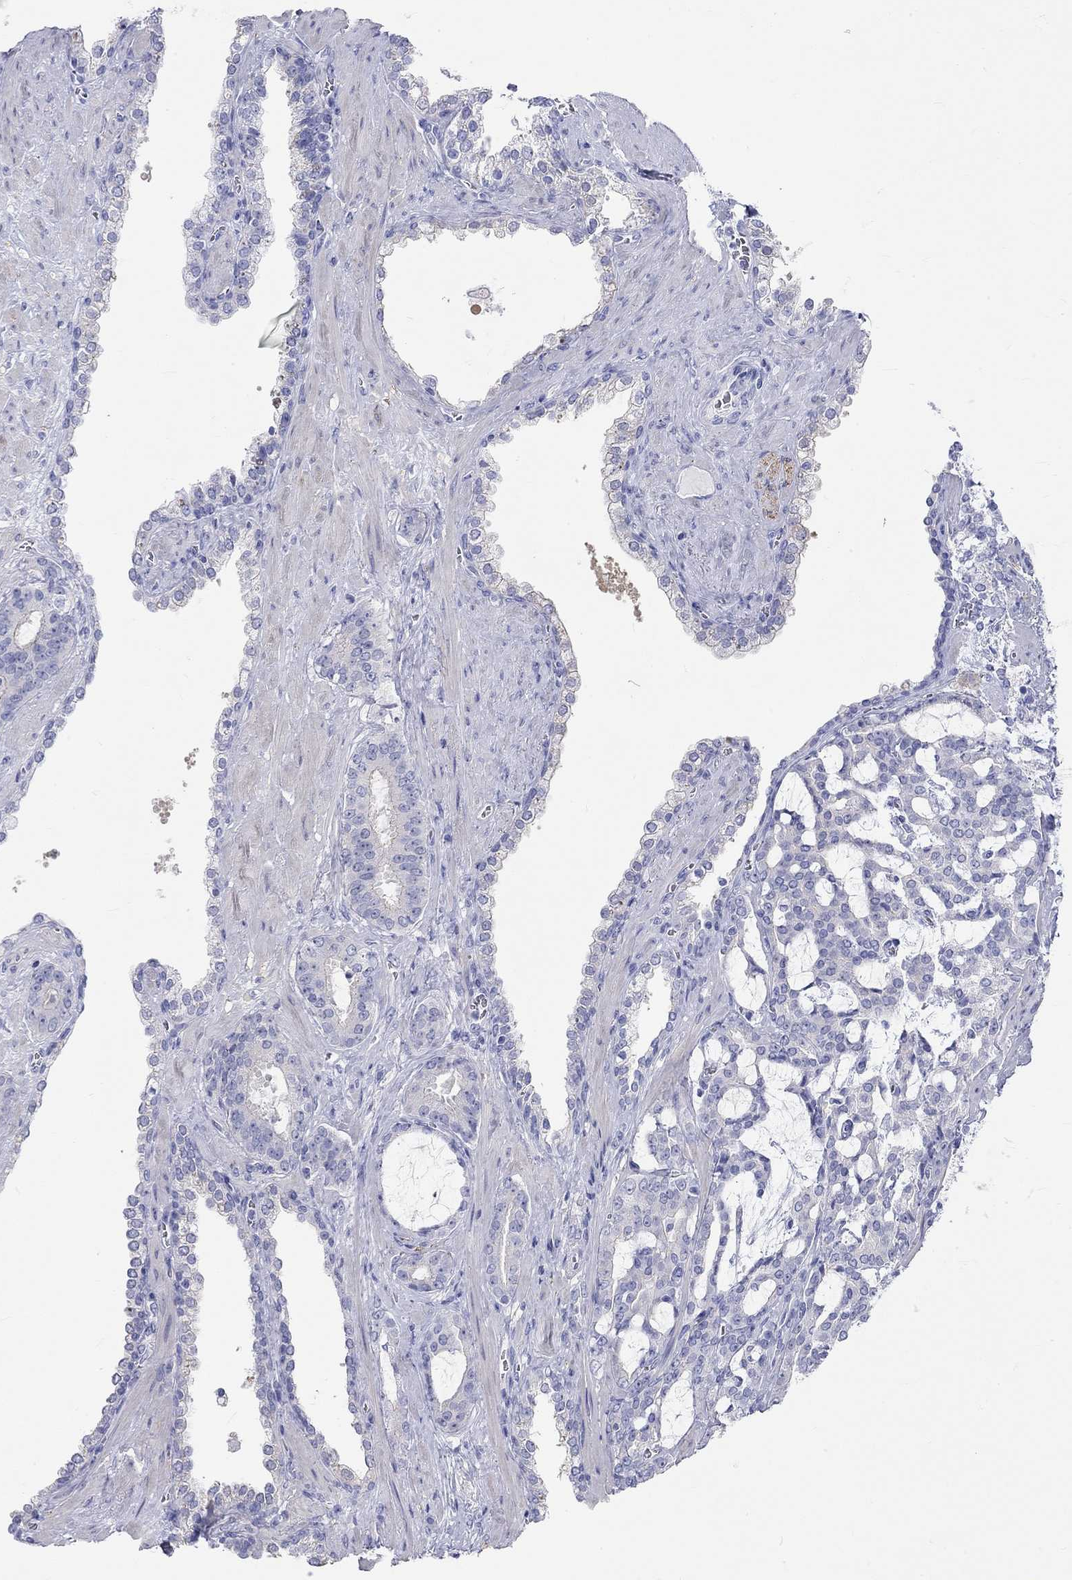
{"staining": {"intensity": "negative", "quantity": "none", "location": "none"}, "tissue": "prostate cancer", "cell_type": "Tumor cells", "image_type": "cancer", "snomed": [{"axis": "morphology", "description": "Adenocarcinoma, NOS"}, {"axis": "topography", "description": "Prostate"}], "caption": "Photomicrograph shows no protein expression in tumor cells of prostate adenocarcinoma tissue.", "gene": "SPATA9", "patient": {"sex": "male", "age": 67}}